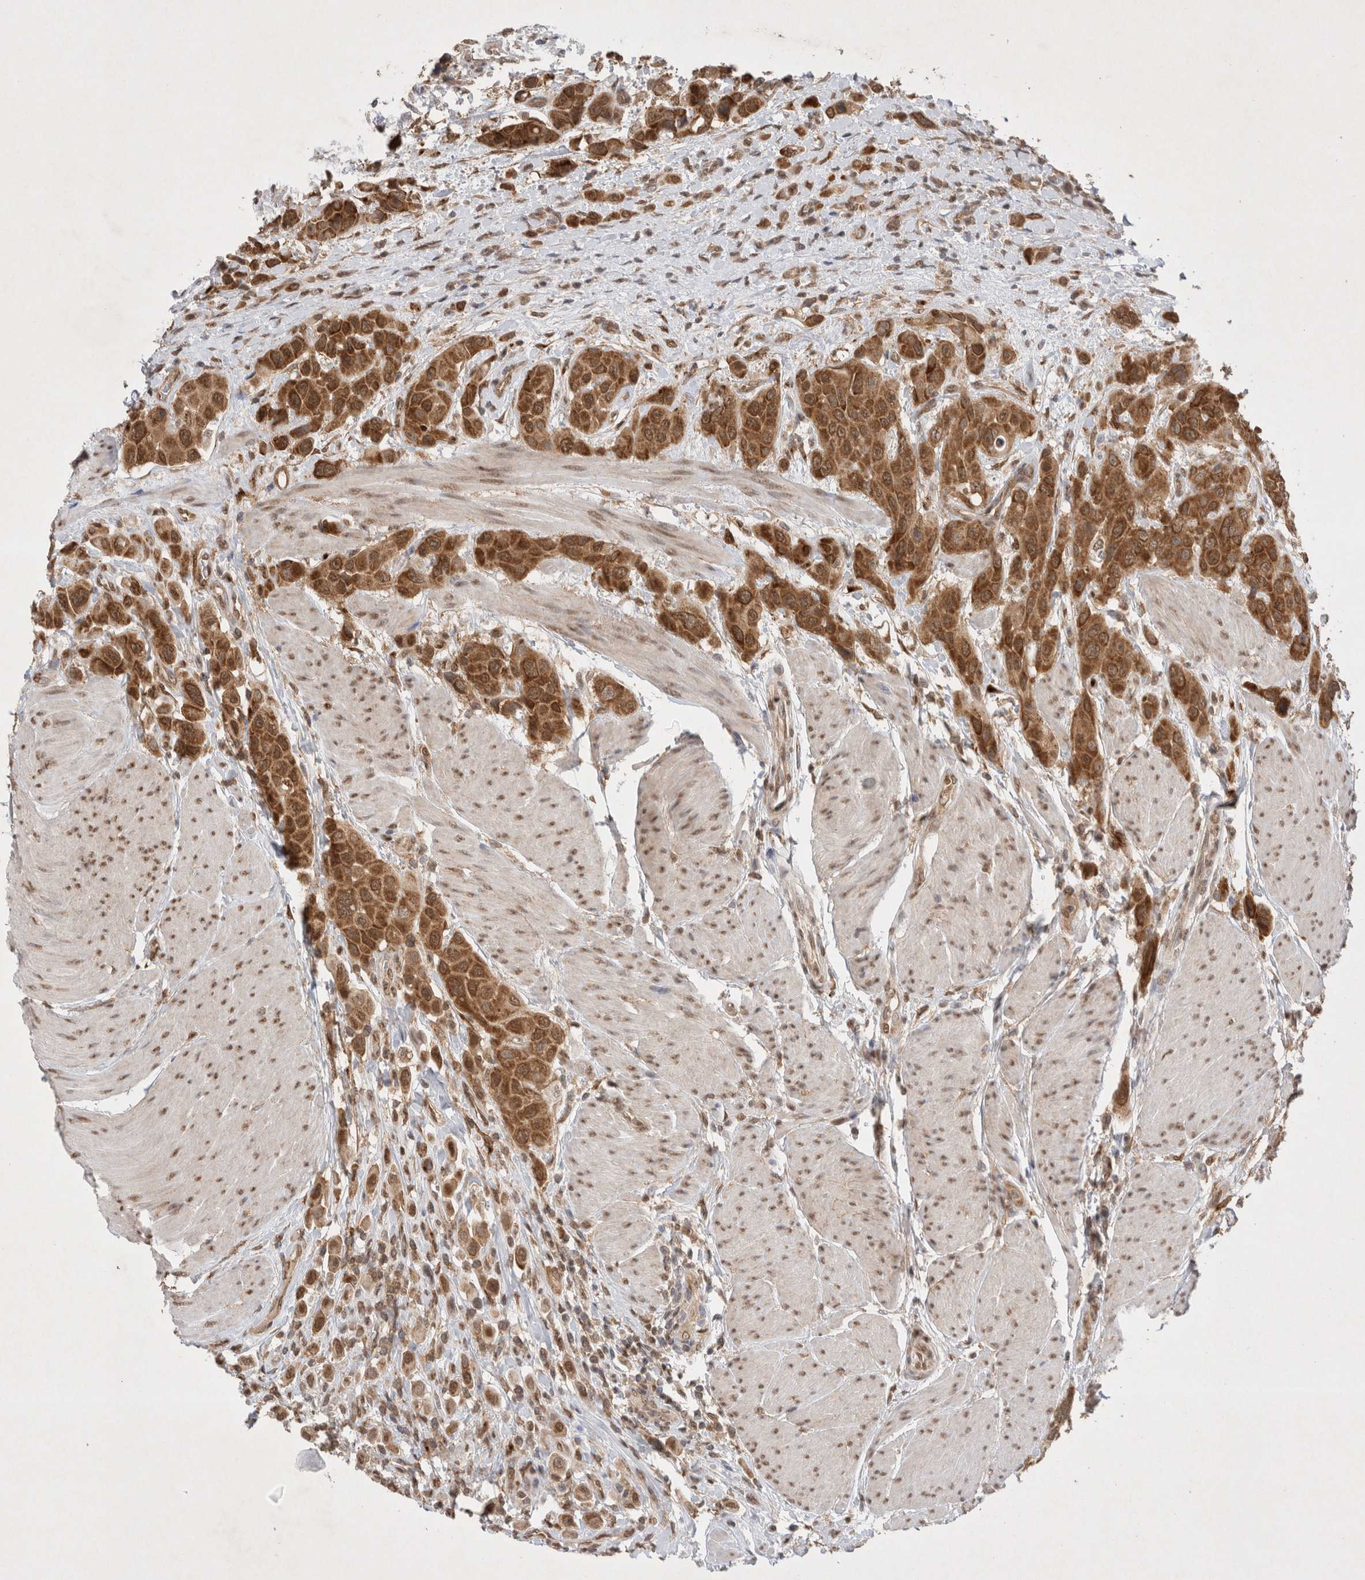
{"staining": {"intensity": "strong", "quantity": ">75%", "location": "cytoplasmic/membranous,nuclear"}, "tissue": "urothelial cancer", "cell_type": "Tumor cells", "image_type": "cancer", "snomed": [{"axis": "morphology", "description": "Urothelial carcinoma, High grade"}, {"axis": "topography", "description": "Urinary bladder"}], "caption": "High-grade urothelial carcinoma stained with a protein marker reveals strong staining in tumor cells.", "gene": "WIPF2", "patient": {"sex": "male", "age": 50}}